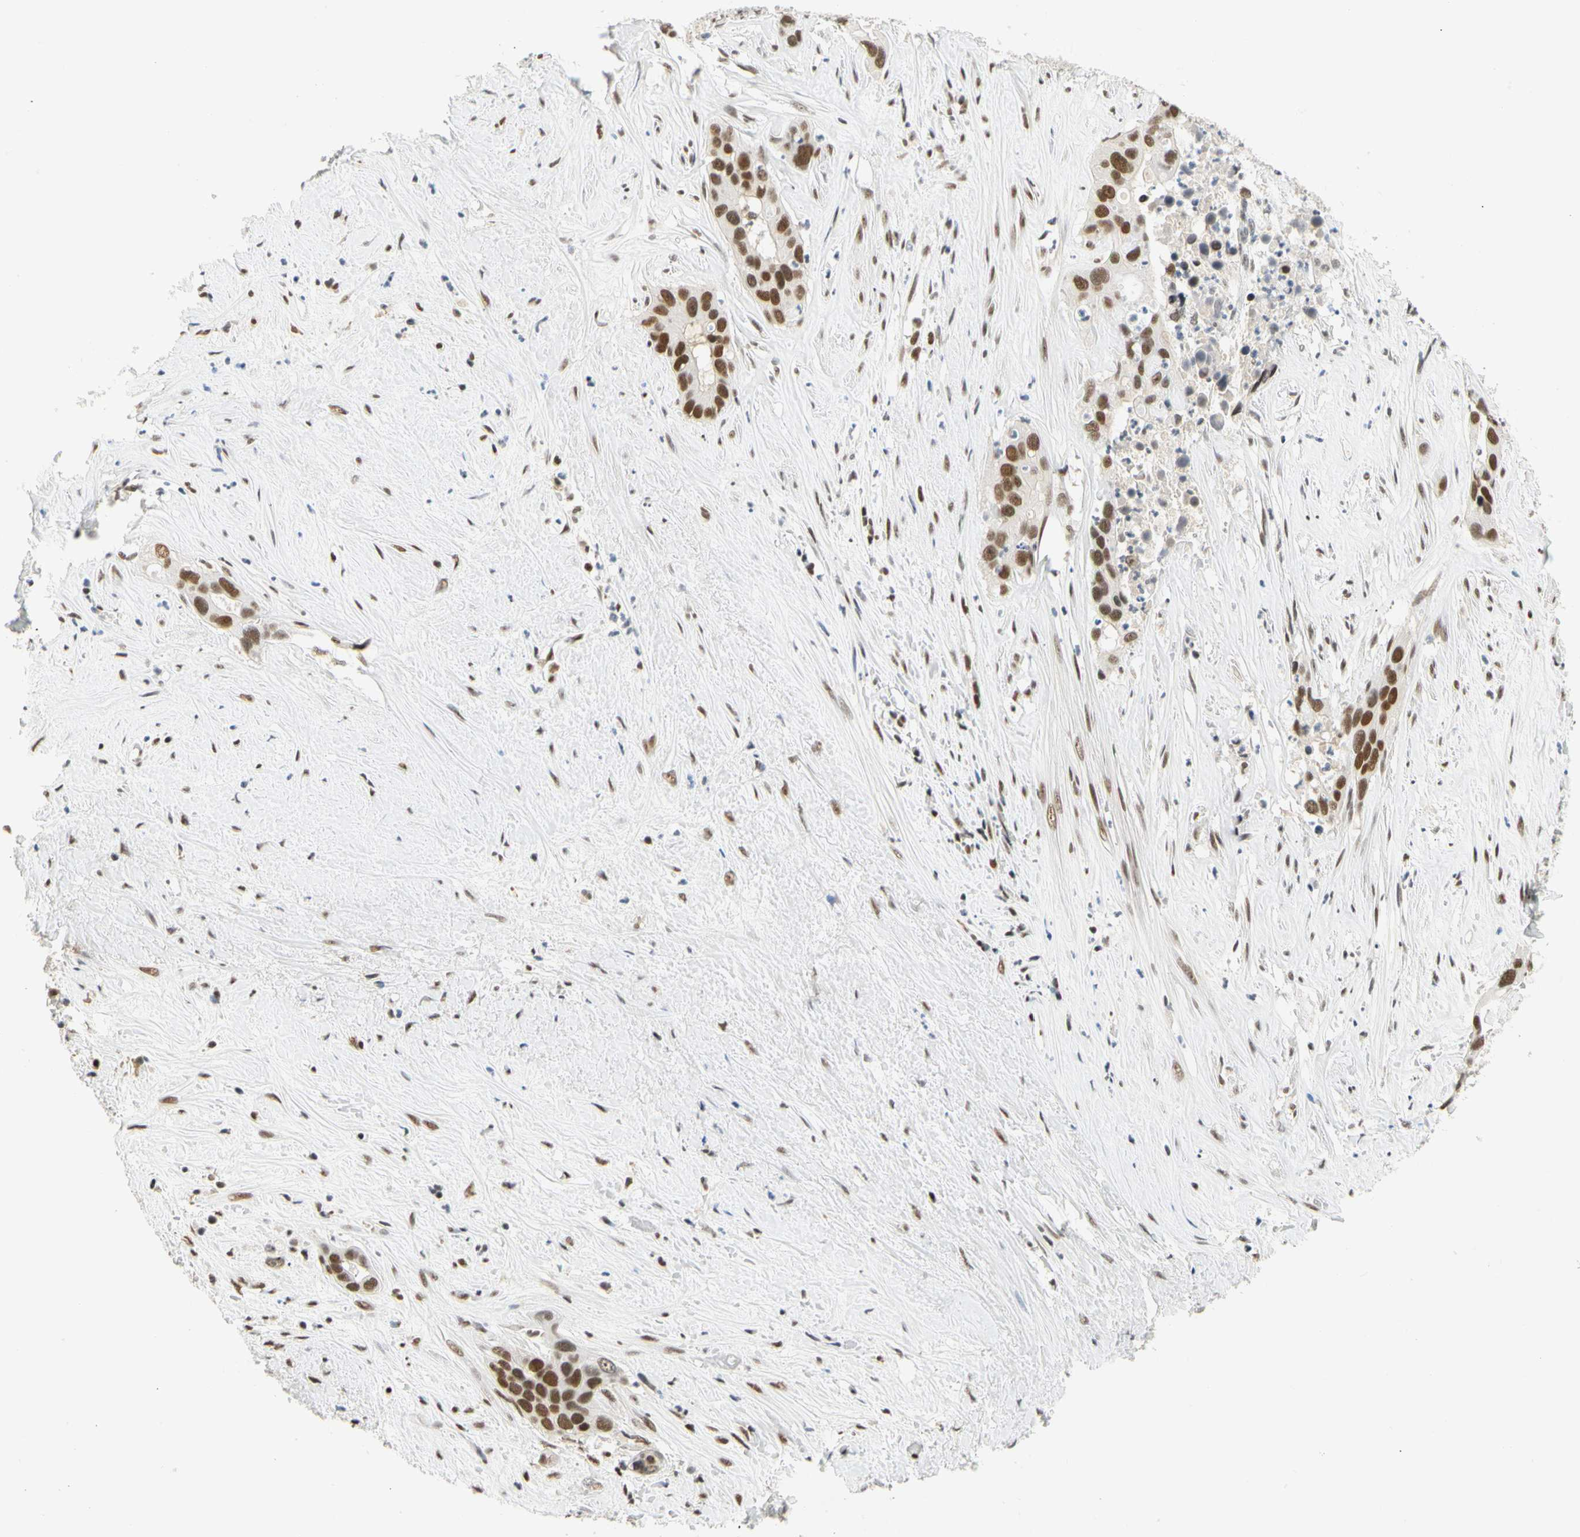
{"staining": {"intensity": "strong", "quantity": ">75%", "location": "nuclear"}, "tissue": "liver cancer", "cell_type": "Tumor cells", "image_type": "cancer", "snomed": [{"axis": "morphology", "description": "Cholangiocarcinoma"}, {"axis": "topography", "description": "Liver"}], "caption": "Tumor cells display high levels of strong nuclear expression in approximately >75% of cells in cholangiocarcinoma (liver).", "gene": "ZSCAN16", "patient": {"sex": "female", "age": 65}}